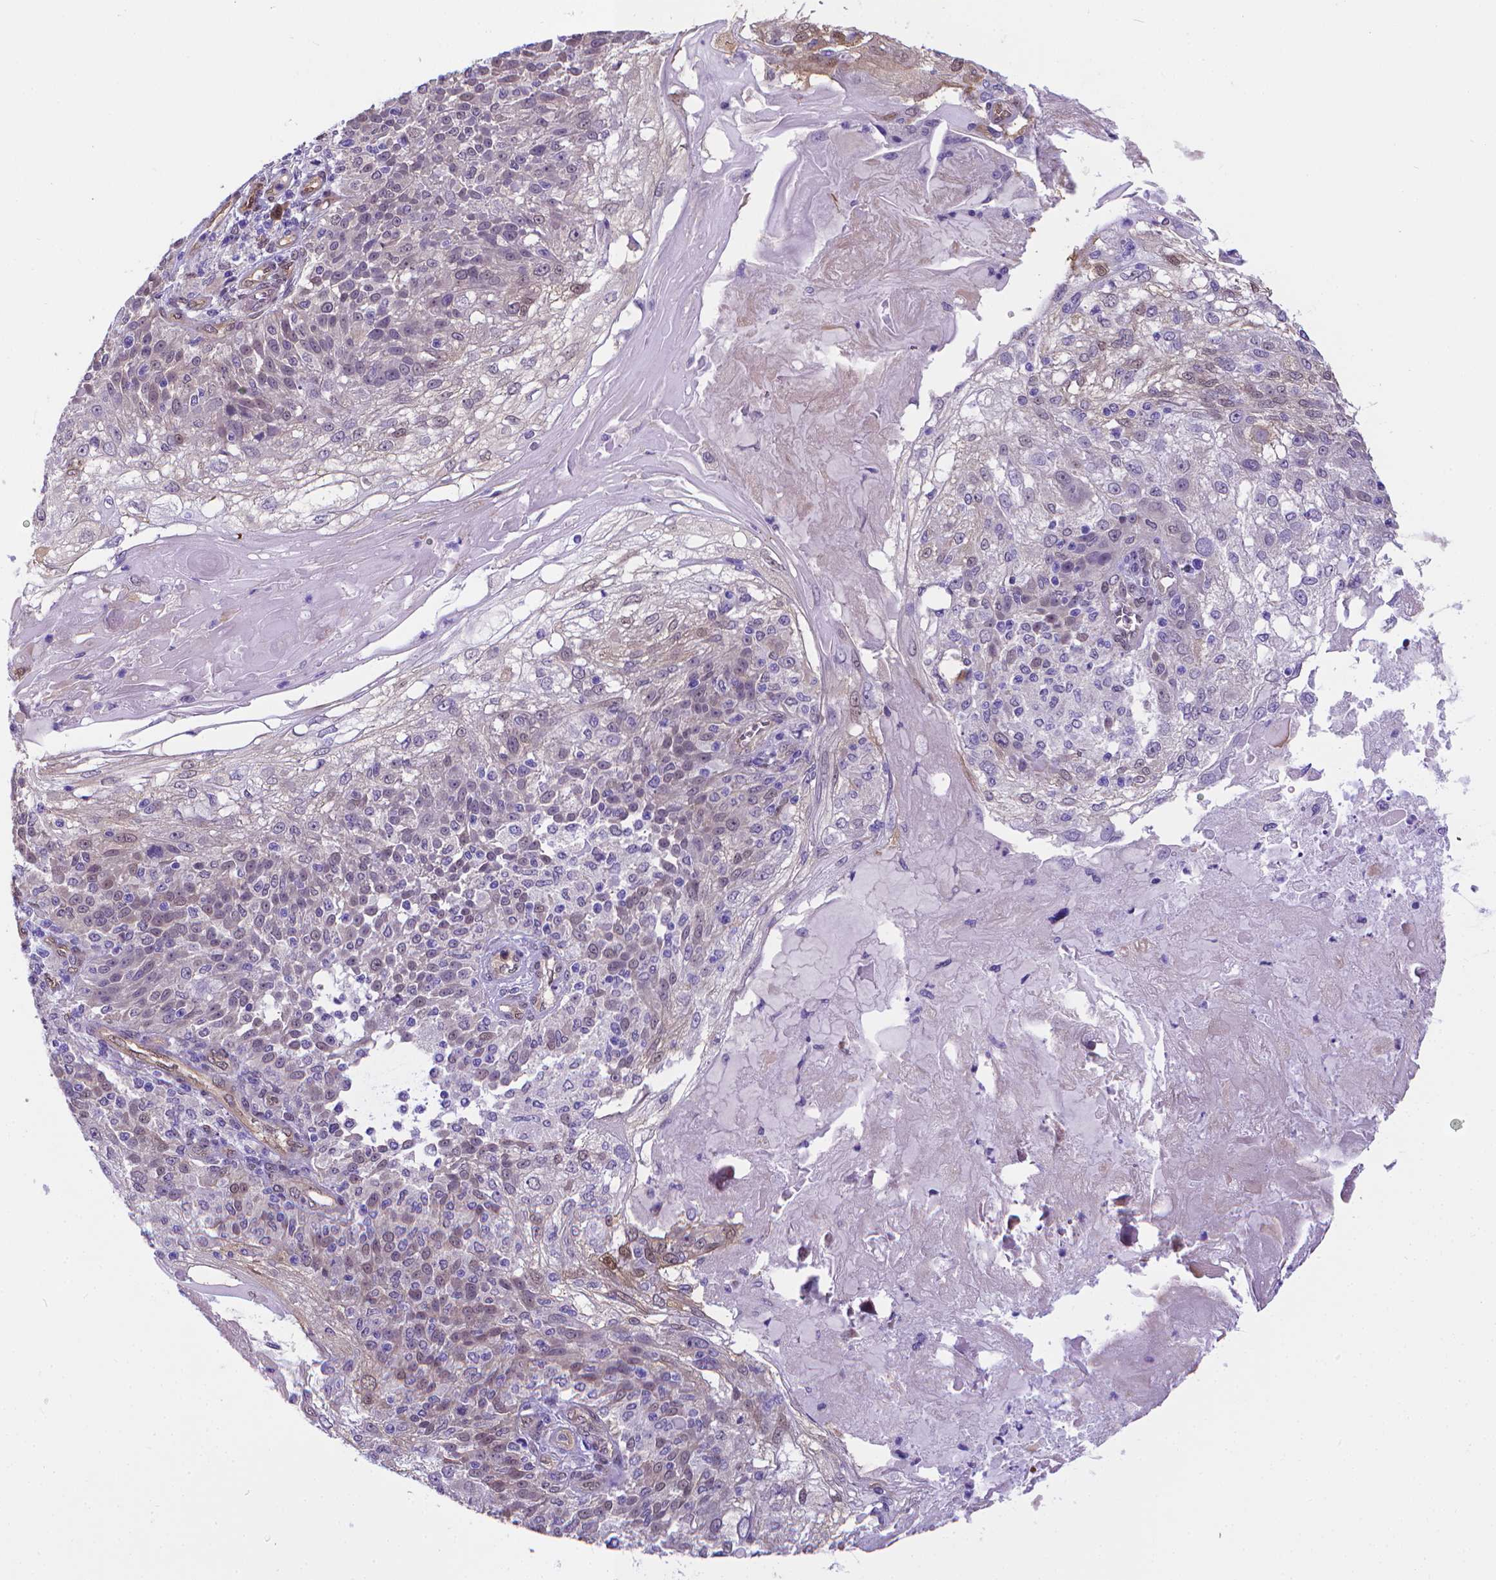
{"staining": {"intensity": "moderate", "quantity": "<25%", "location": "nuclear"}, "tissue": "skin cancer", "cell_type": "Tumor cells", "image_type": "cancer", "snomed": [{"axis": "morphology", "description": "Normal tissue, NOS"}, {"axis": "morphology", "description": "Squamous cell carcinoma, NOS"}, {"axis": "topography", "description": "Skin"}], "caption": "High-magnification brightfield microscopy of skin cancer (squamous cell carcinoma) stained with DAB (brown) and counterstained with hematoxylin (blue). tumor cells exhibit moderate nuclear positivity is appreciated in about<25% of cells. Using DAB (3,3'-diaminobenzidine) (brown) and hematoxylin (blue) stains, captured at high magnification using brightfield microscopy.", "gene": "CLIC4", "patient": {"sex": "female", "age": 83}}